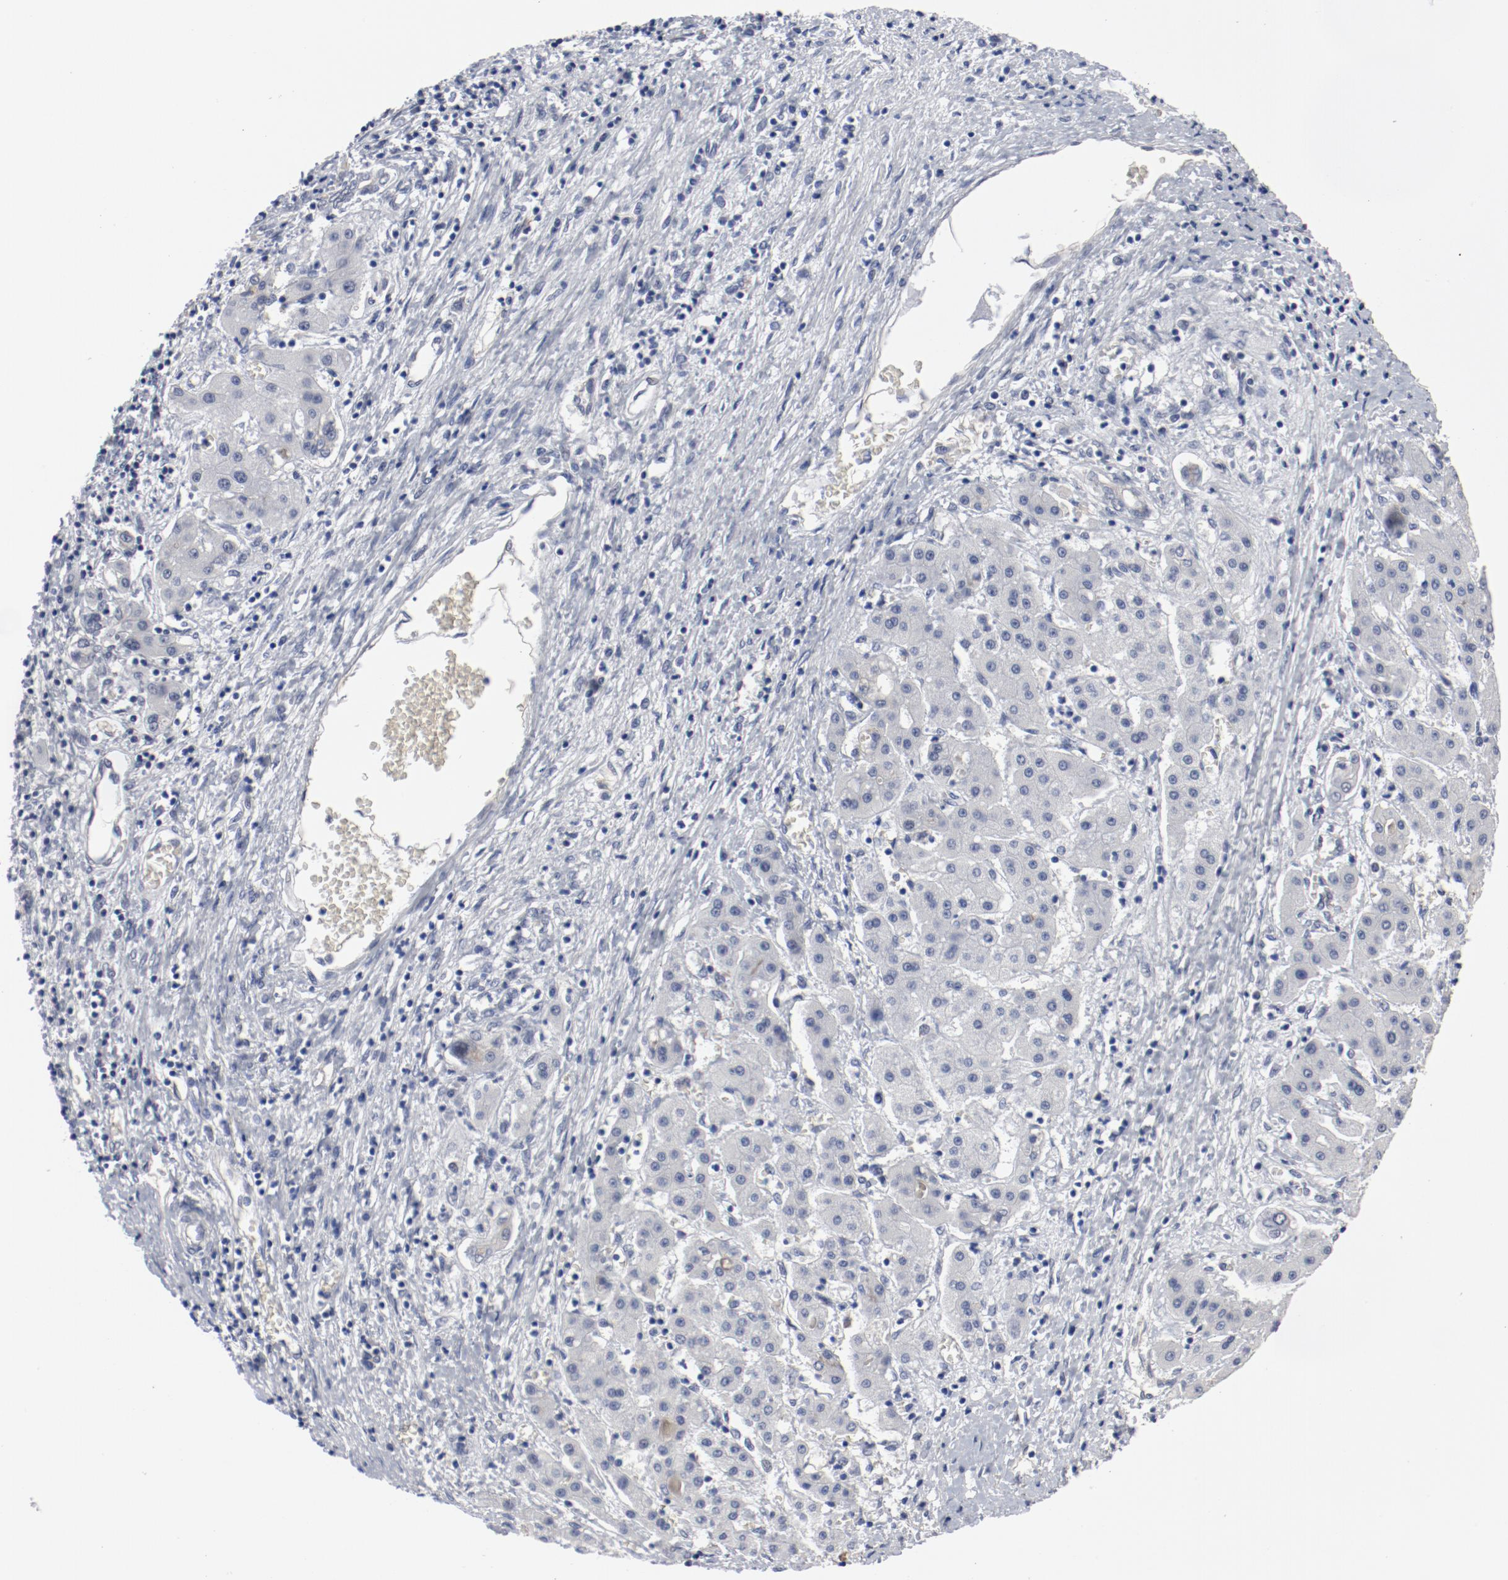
{"staining": {"intensity": "negative", "quantity": "none", "location": "none"}, "tissue": "liver cancer", "cell_type": "Tumor cells", "image_type": "cancer", "snomed": [{"axis": "morphology", "description": "Carcinoma, Hepatocellular, NOS"}, {"axis": "topography", "description": "Liver"}], "caption": "This is an IHC histopathology image of human liver cancer (hepatocellular carcinoma). There is no expression in tumor cells.", "gene": "ANKLE2", "patient": {"sex": "male", "age": 24}}